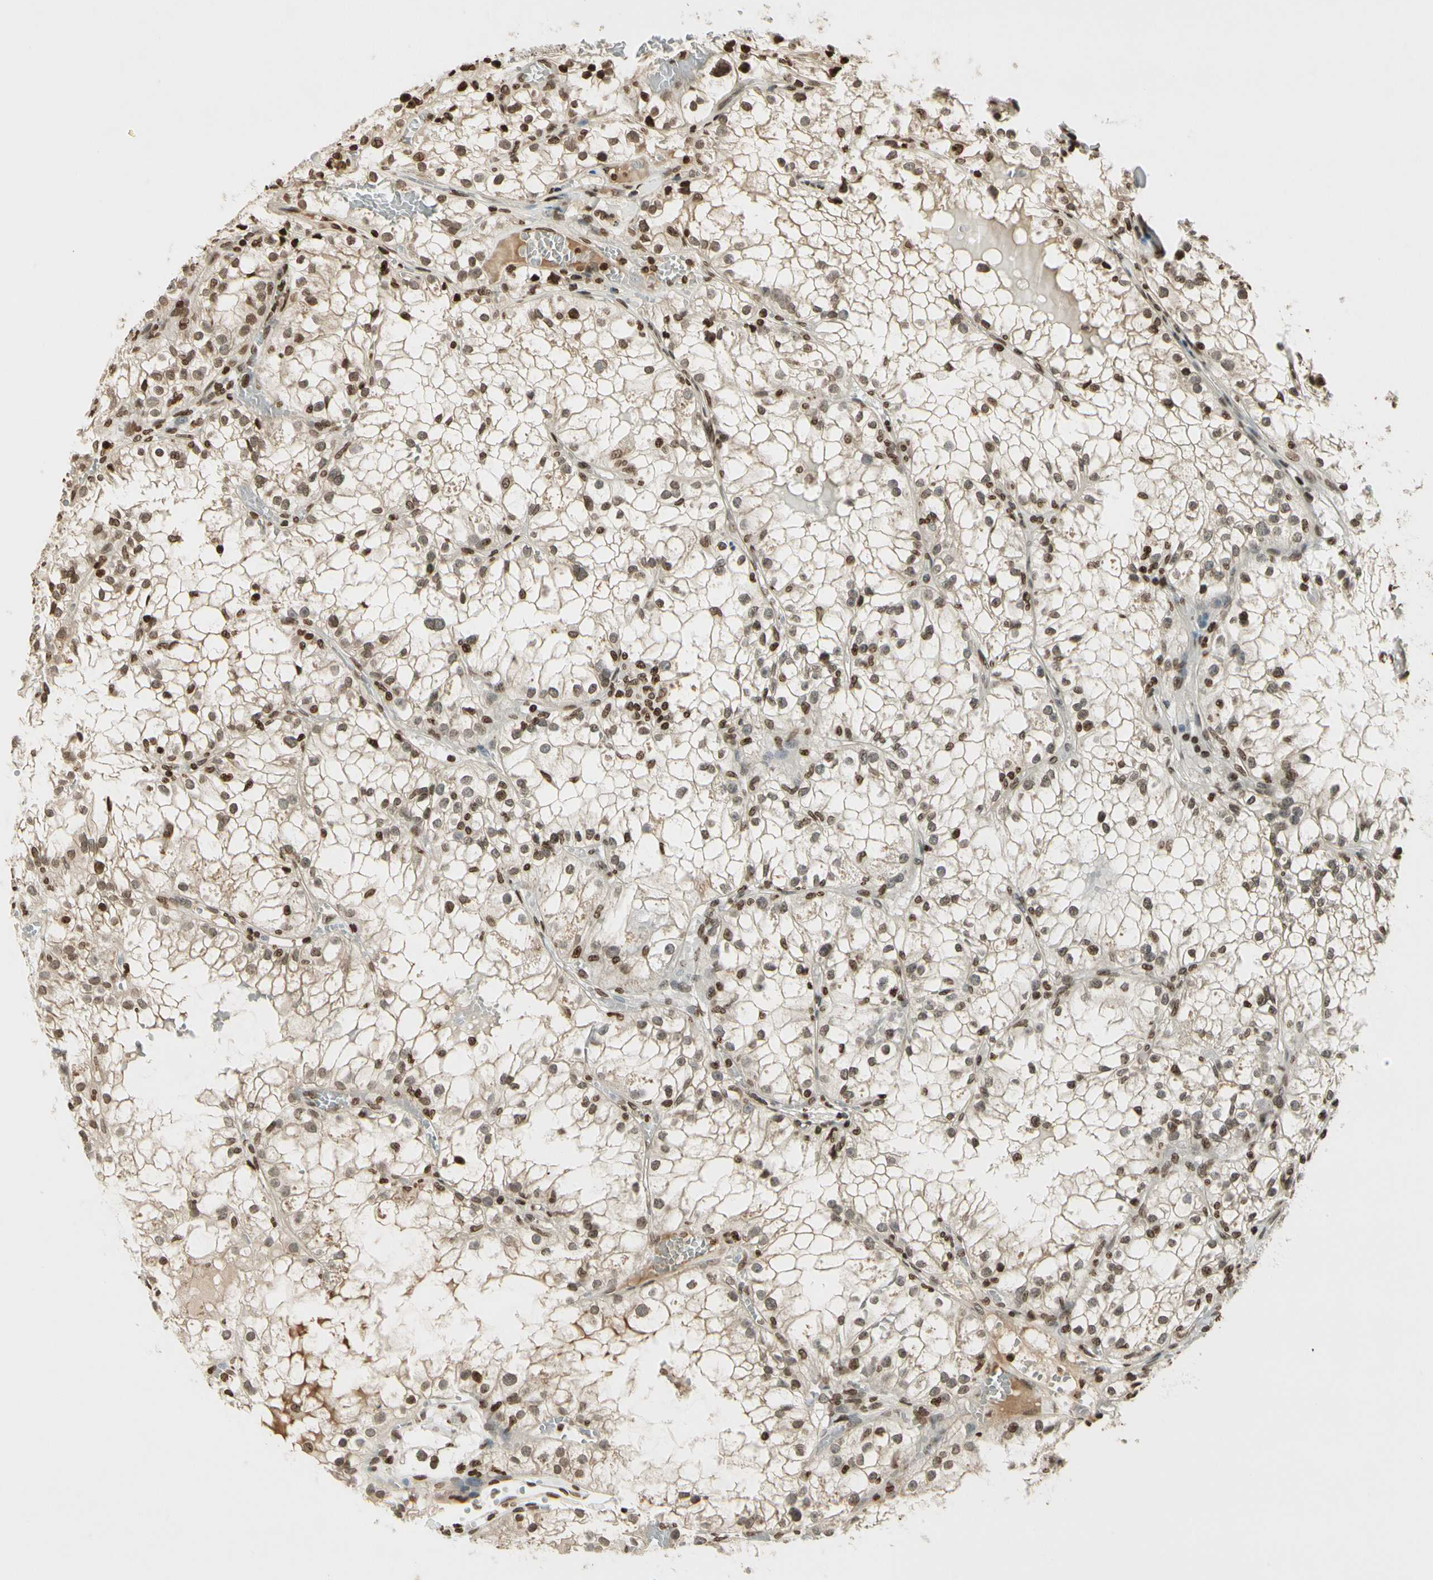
{"staining": {"intensity": "moderate", "quantity": "25%-75%", "location": "nuclear"}, "tissue": "renal cancer", "cell_type": "Tumor cells", "image_type": "cancer", "snomed": [{"axis": "morphology", "description": "Adenocarcinoma, NOS"}, {"axis": "topography", "description": "Kidney"}], "caption": "An image of adenocarcinoma (renal) stained for a protein displays moderate nuclear brown staining in tumor cells.", "gene": "RORA", "patient": {"sex": "male", "age": 56}}